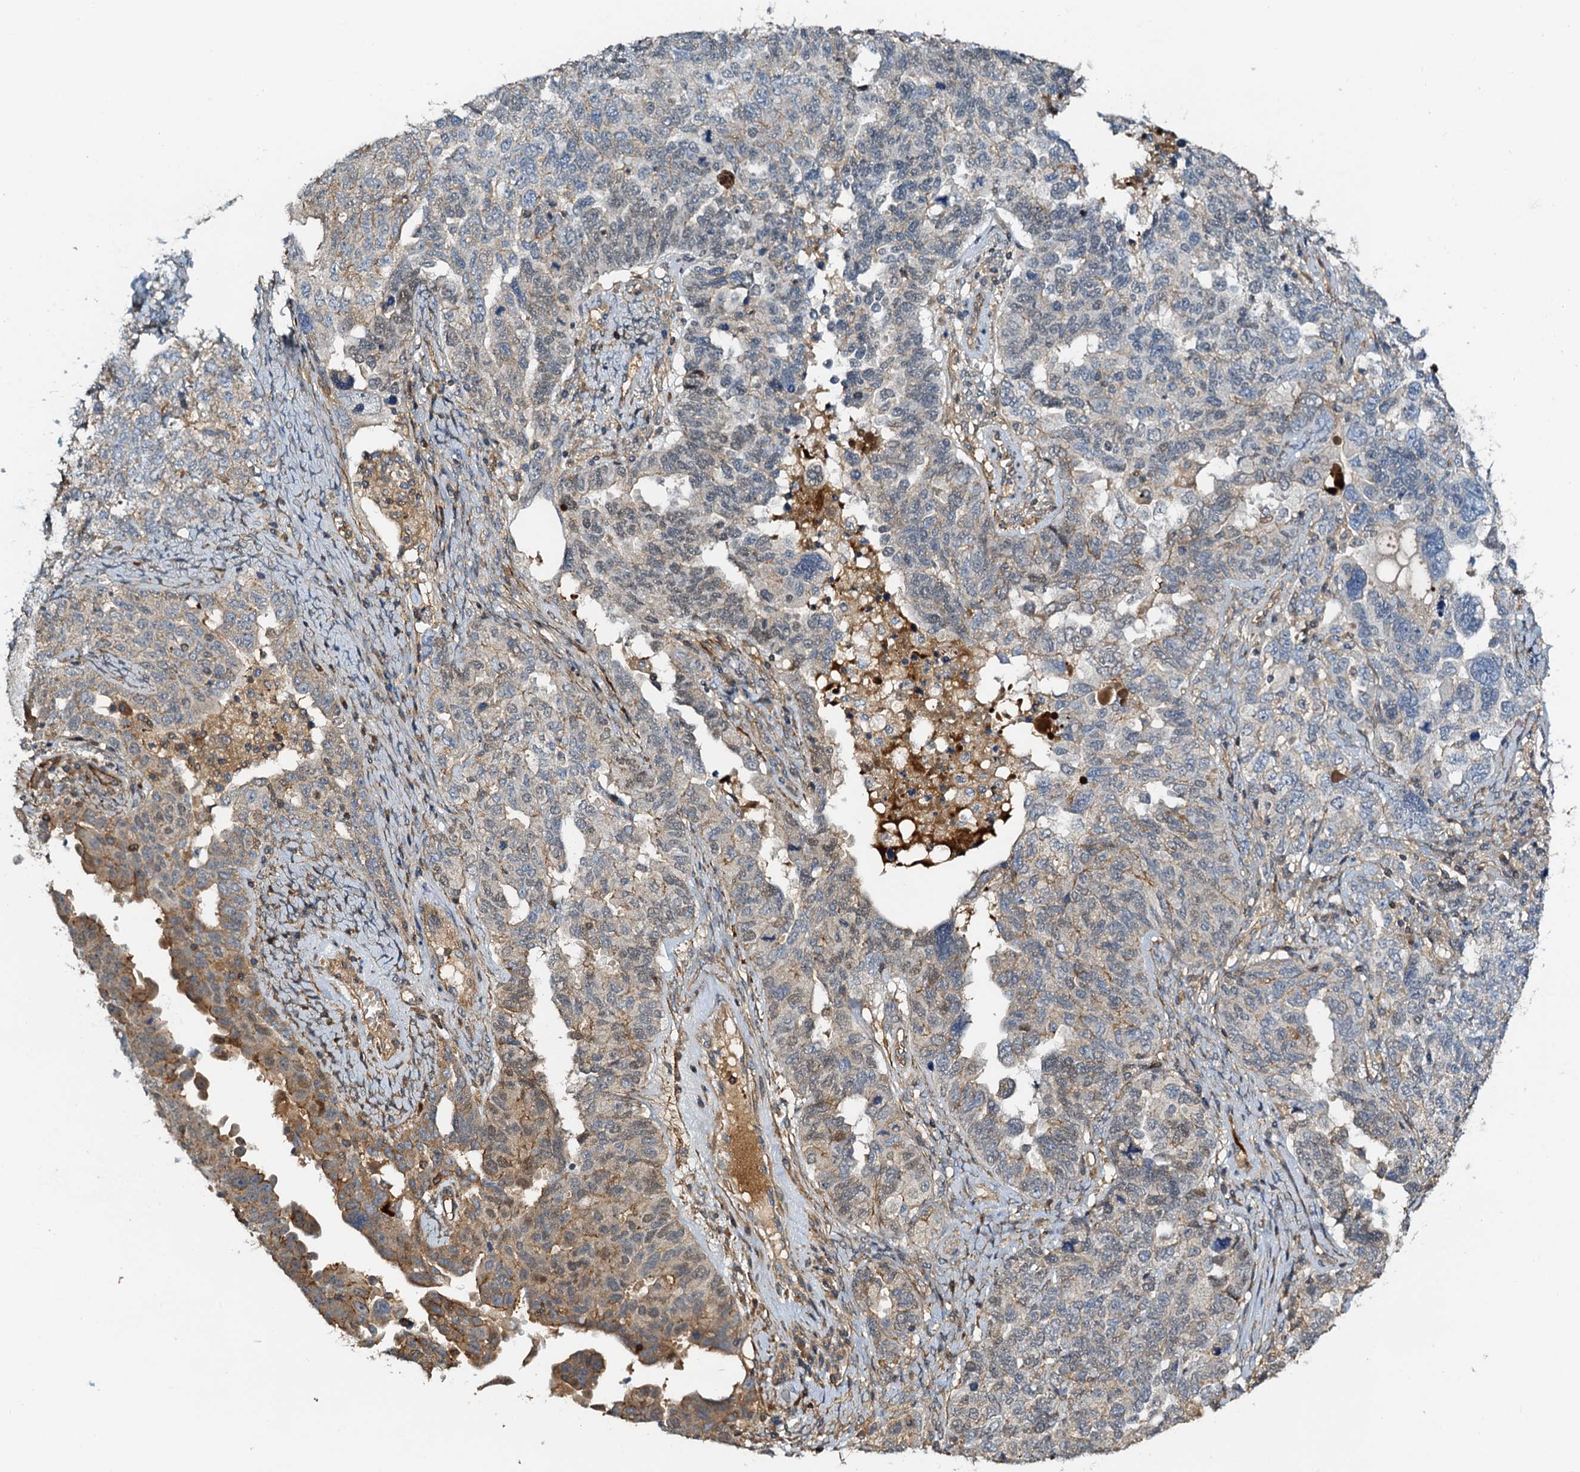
{"staining": {"intensity": "moderate", "quantity": "<25%", "location": "cytoplasmic/membranous,nuclear"}, "tissue": "ovarian cancer", "cell_type": "Tumor cells", "image_type": "cancer", "snomed": [{"axis": "morphology", "description": "Carcinoma, endometroid"}, {"axis": "topography", "description": "Ovary"}], "caption": "Immunohistochemical staining of ovarian cancer (endometroid carcinoma) shows low levels of moderate cytoplasmic/membranous and nuclear protein expression in about <25% of tumor cells.", "gene": "DUOXA1", "patient": {"sex": "female", "age": 62}}